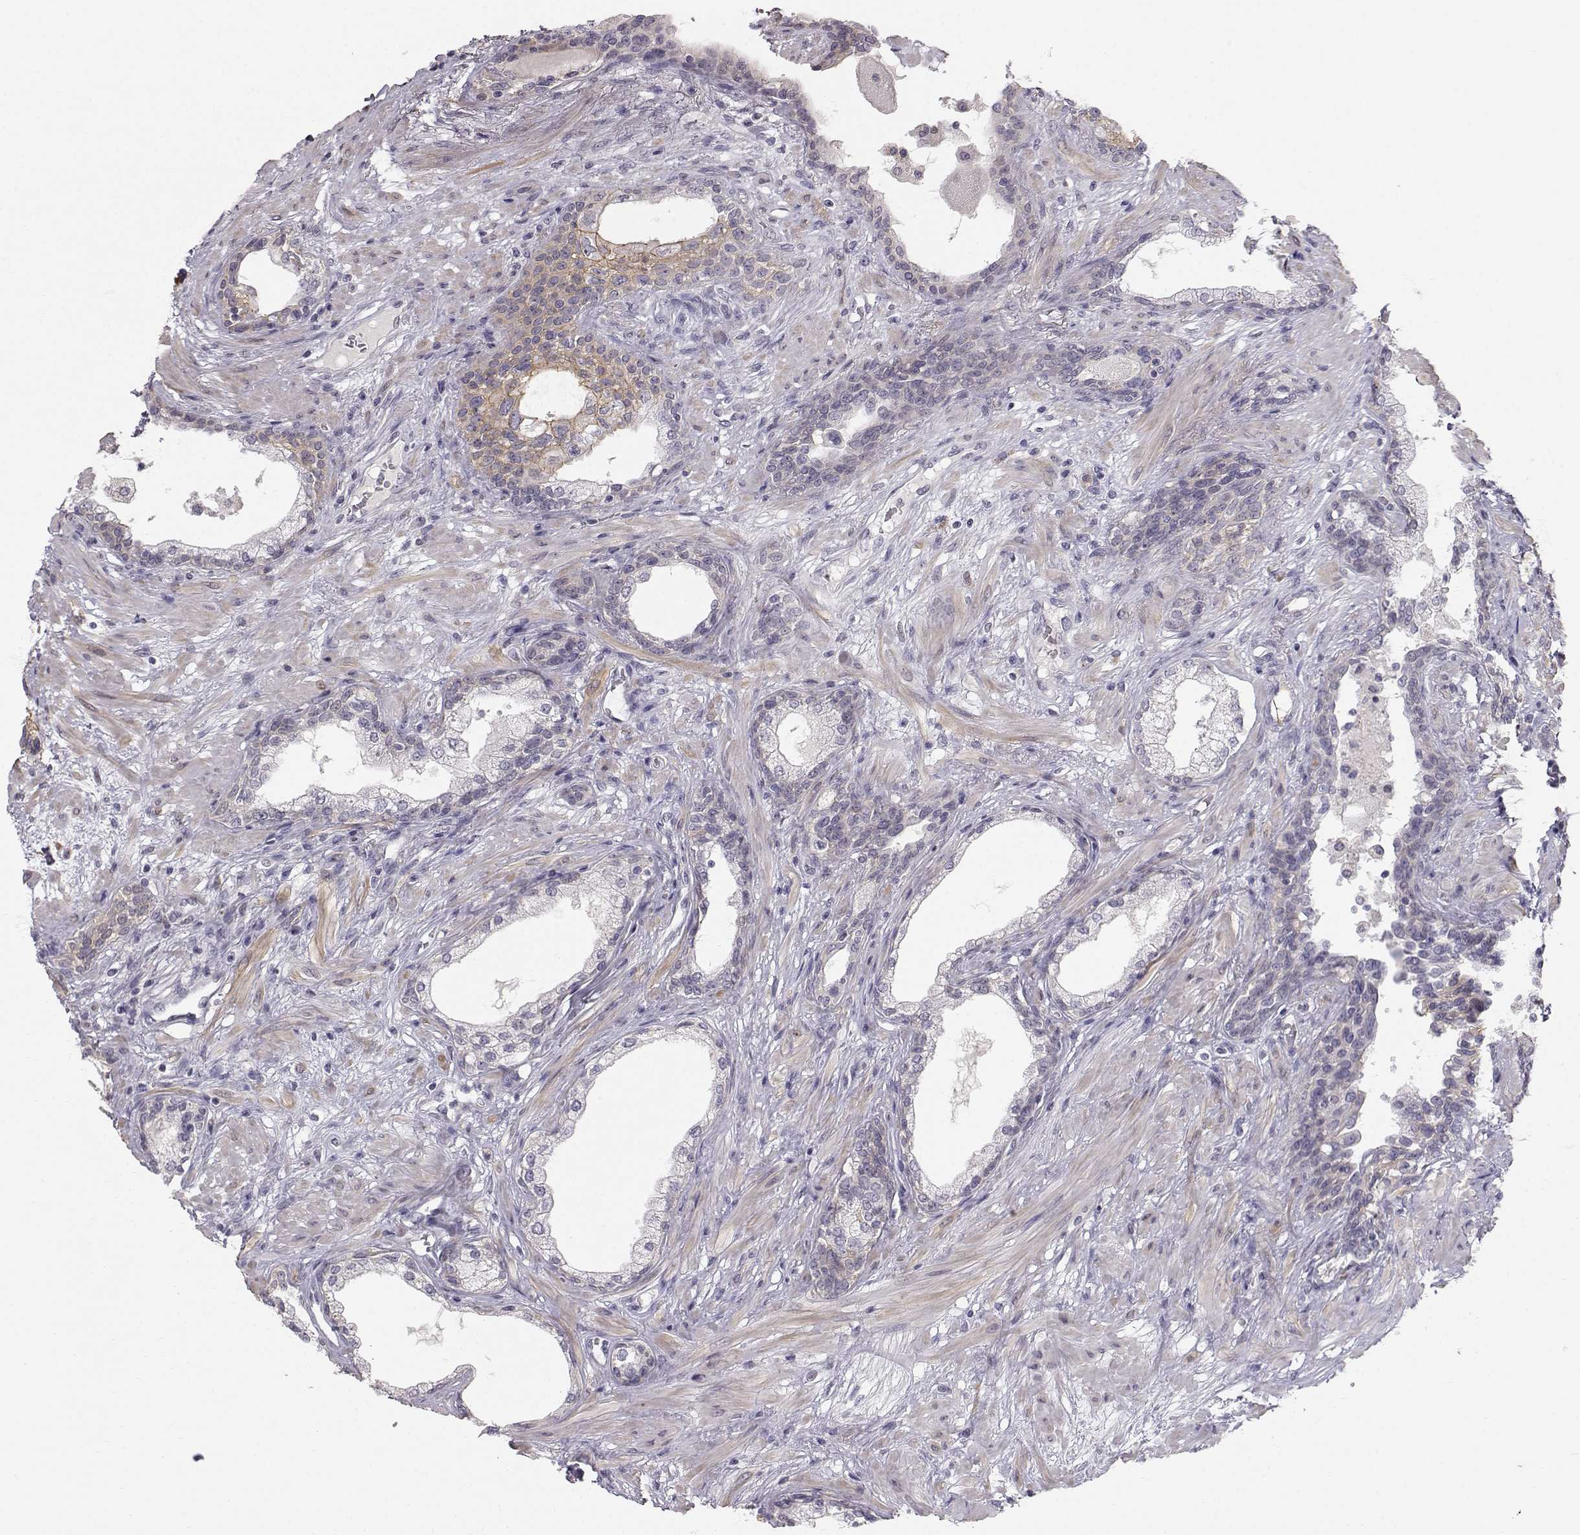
{"staining": {"intensity": "negative", "quantity": "none", "location": "none"}, "tissue": "prostate", "cell_type": "Glandular cells", "image_type": "normal", "snomed": [{"axis": "morphology", "description": "Normal tissue, NOS"}, {"axis": "topography", "description": "Prostate"}], "caption": "Photomicrograph shows no protein staining in glandular cells of benign prostate.", "gene": "ZNF185", "patient": {"sex": "male", "age": 63}}